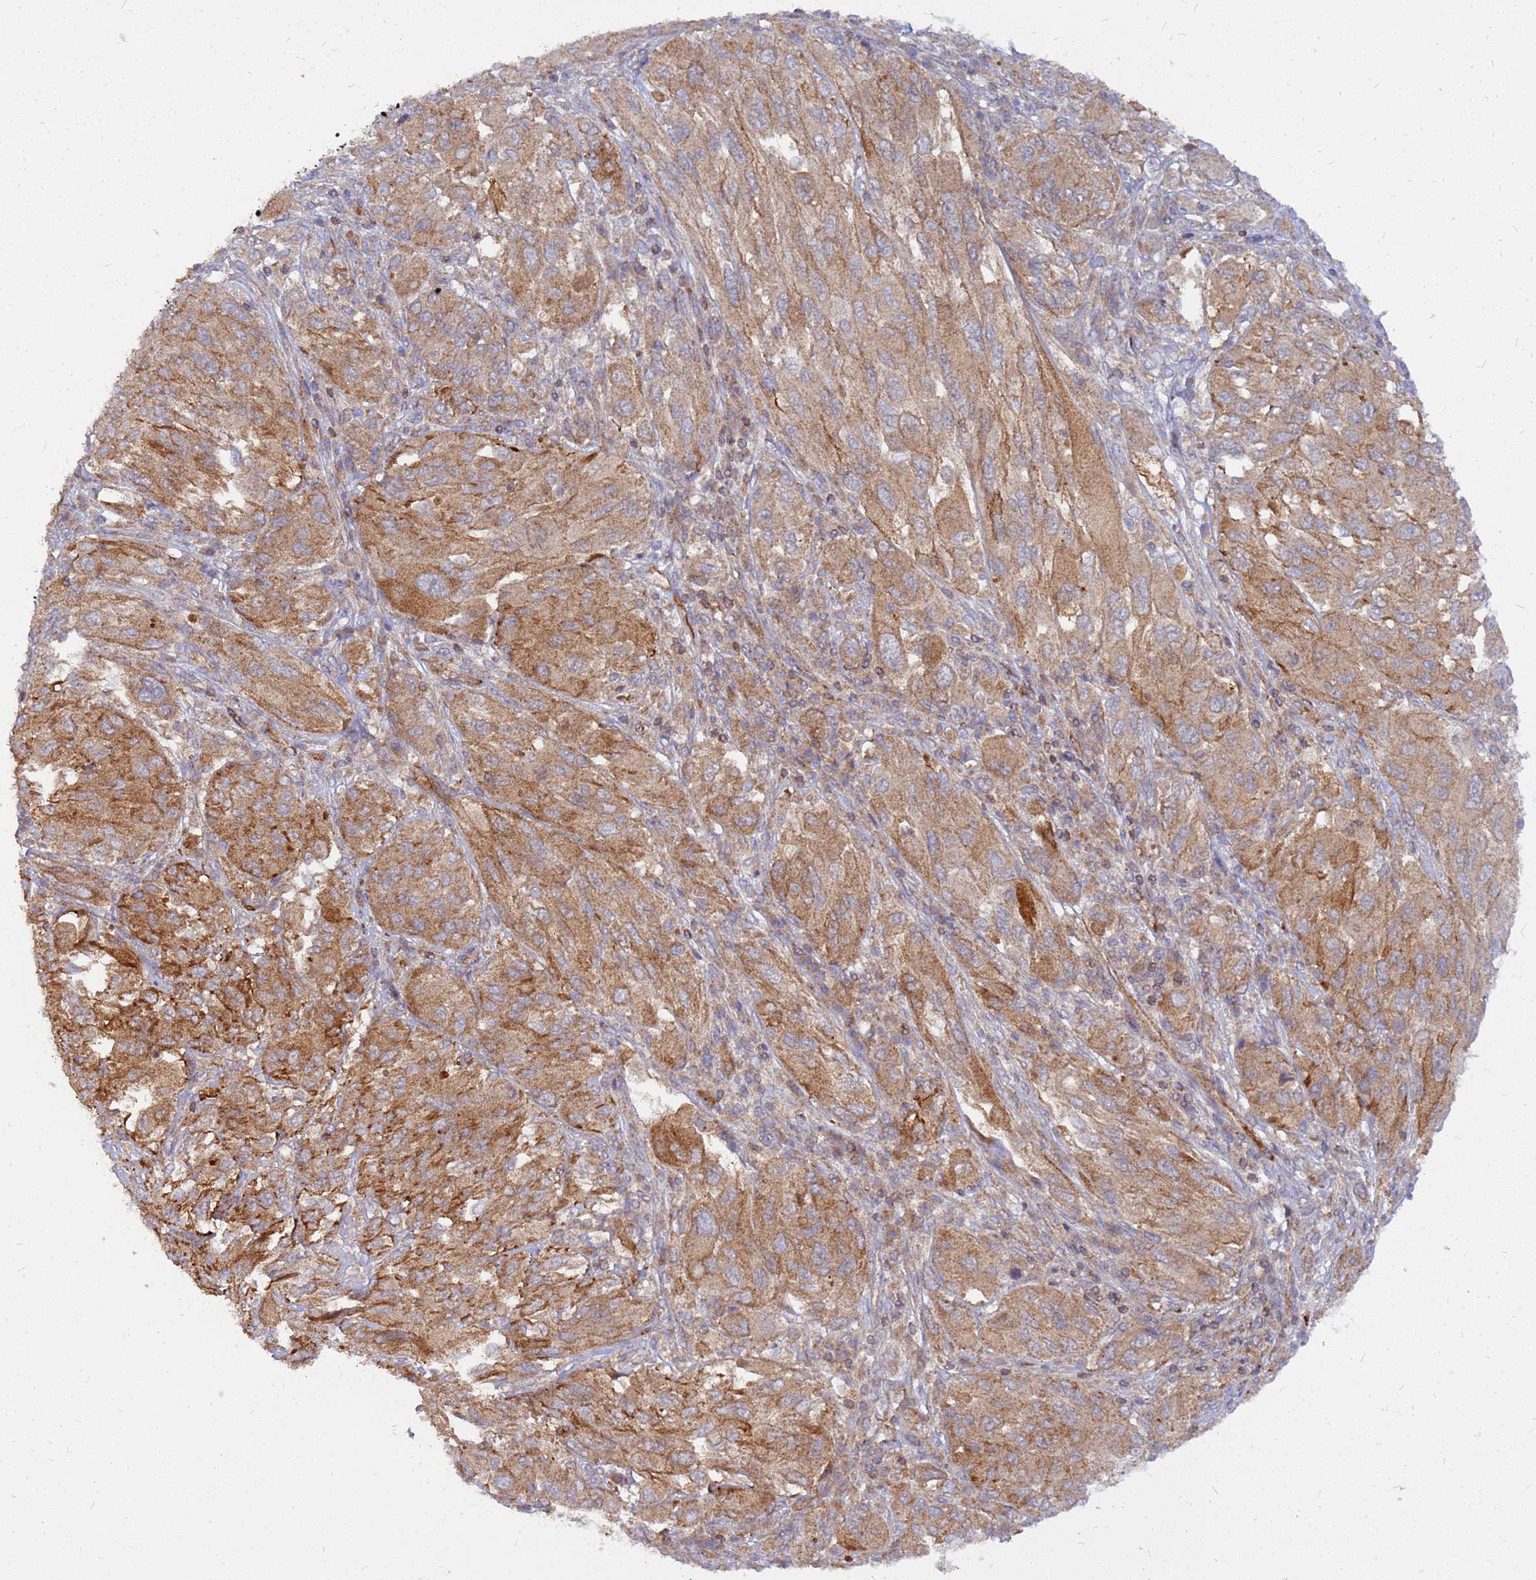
{"staining": {"intensity": "moderate", "quantity": ">75%", "location": "cytoplasmic/membranous"}, "tissue": "melanoma", "cell_type": "Tumor cells", "image_type": "cancer", "snomed": [{"axis": "morphology", "description": "Malignant melanoma, NOS"}, {"axis": "topography", "description": "Skin"}], "caption": "Protein analysis of malignant melanoma tissue demonstrates moderate cytoplasmic/membranous staining in about >75% of tumor cells.", "gene": "CDC34", "patient": {"sex": "female", "age": 91}}